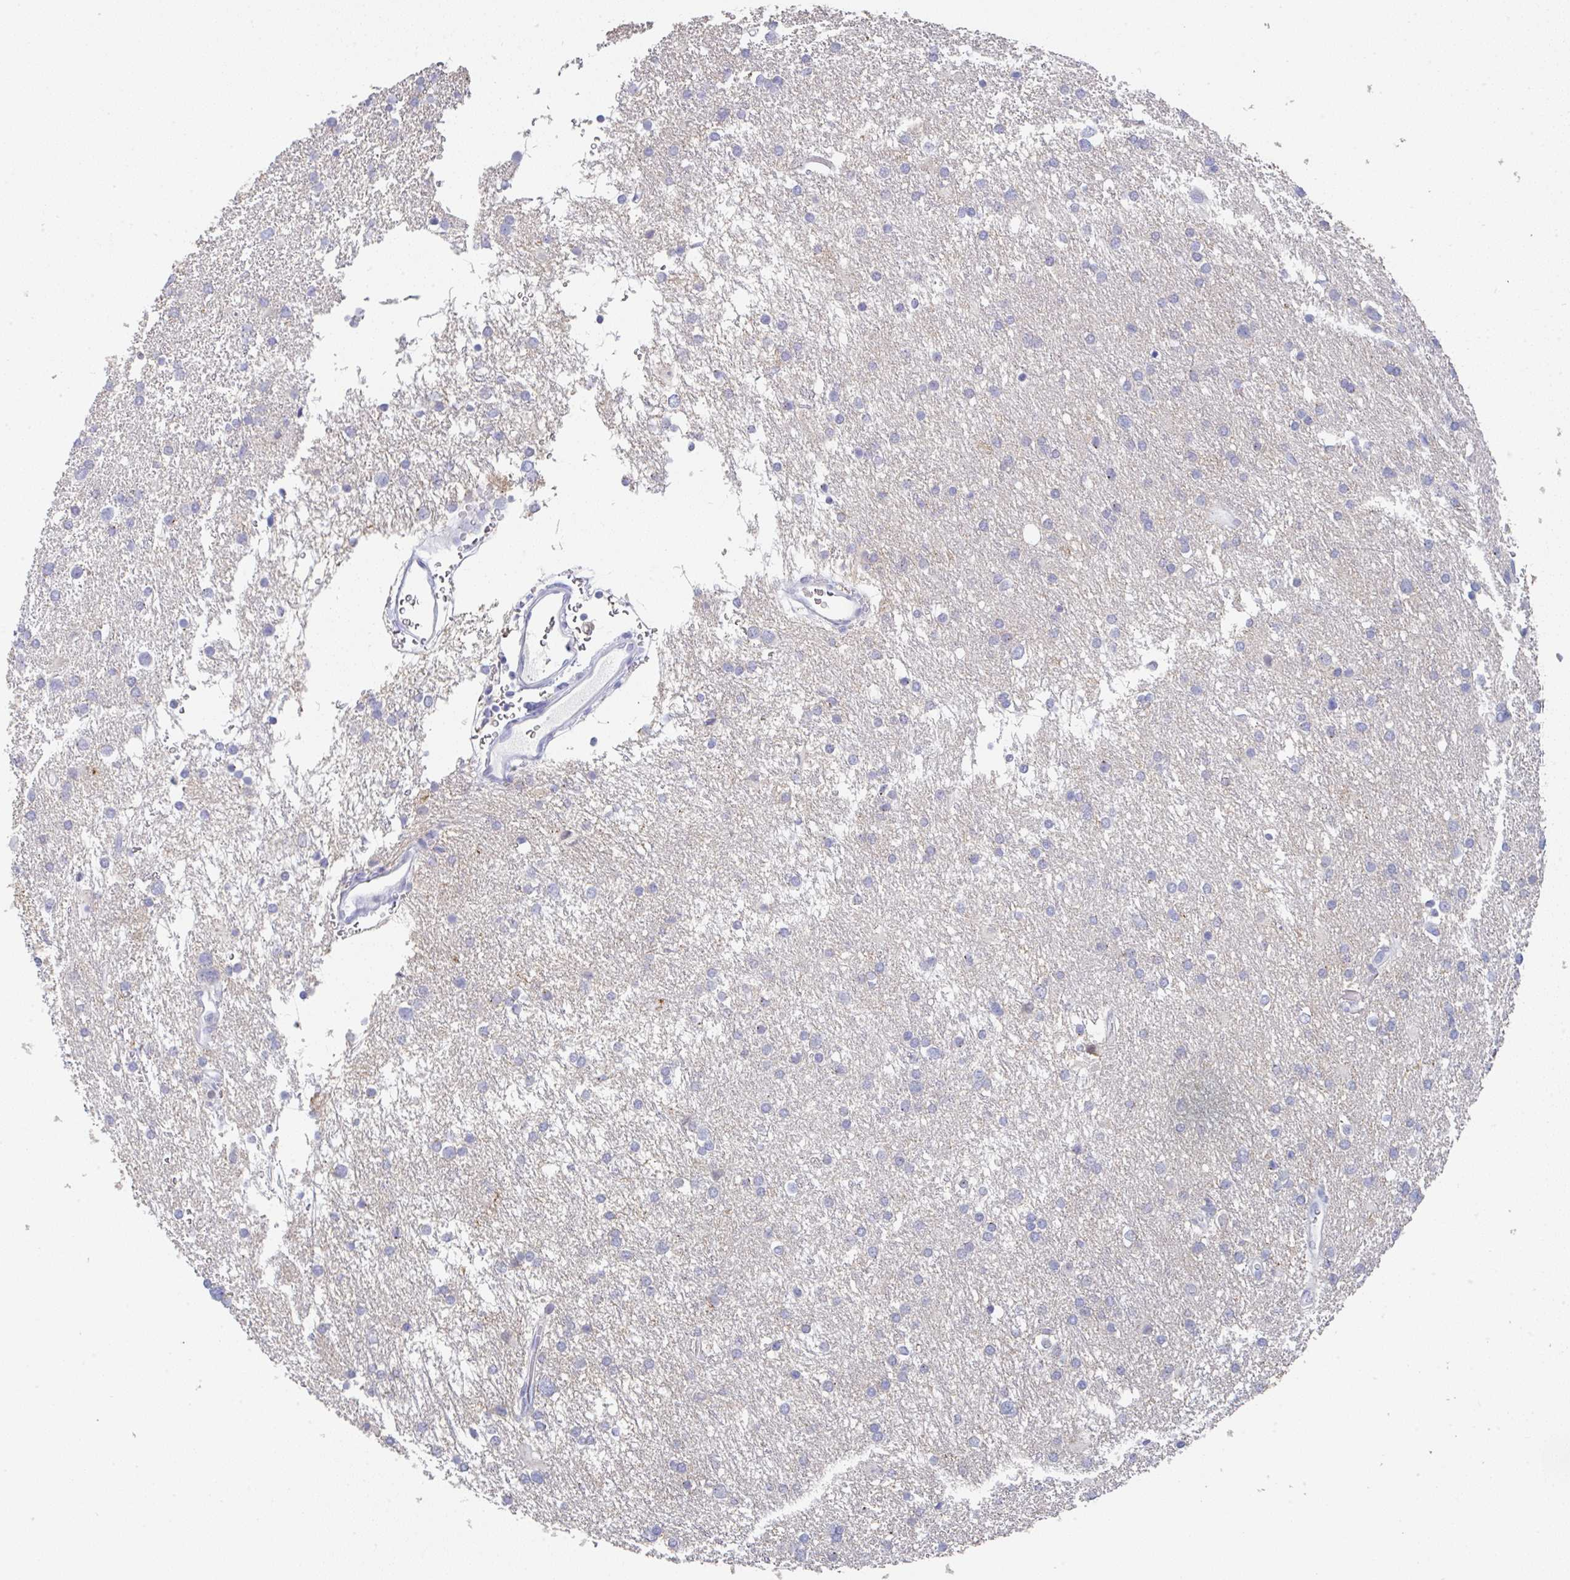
{"staining": {"intensity": "negative", "quantity": "none", "location": "none"}, "tissue": "glioma", "cell_type": "Tumor cells", "image_type": "cancer", "snomed": [{"axis": "morphology", "description": "Glioma, malignant, Low grade"}, {"axis": "topography", "description": "Brain"}], "caption": "There is no significant staining in tumor cells of malignant glioma (low-grade).", "gene": "TNFRSF8", "patient": {"sex": "female", "age": 32}}